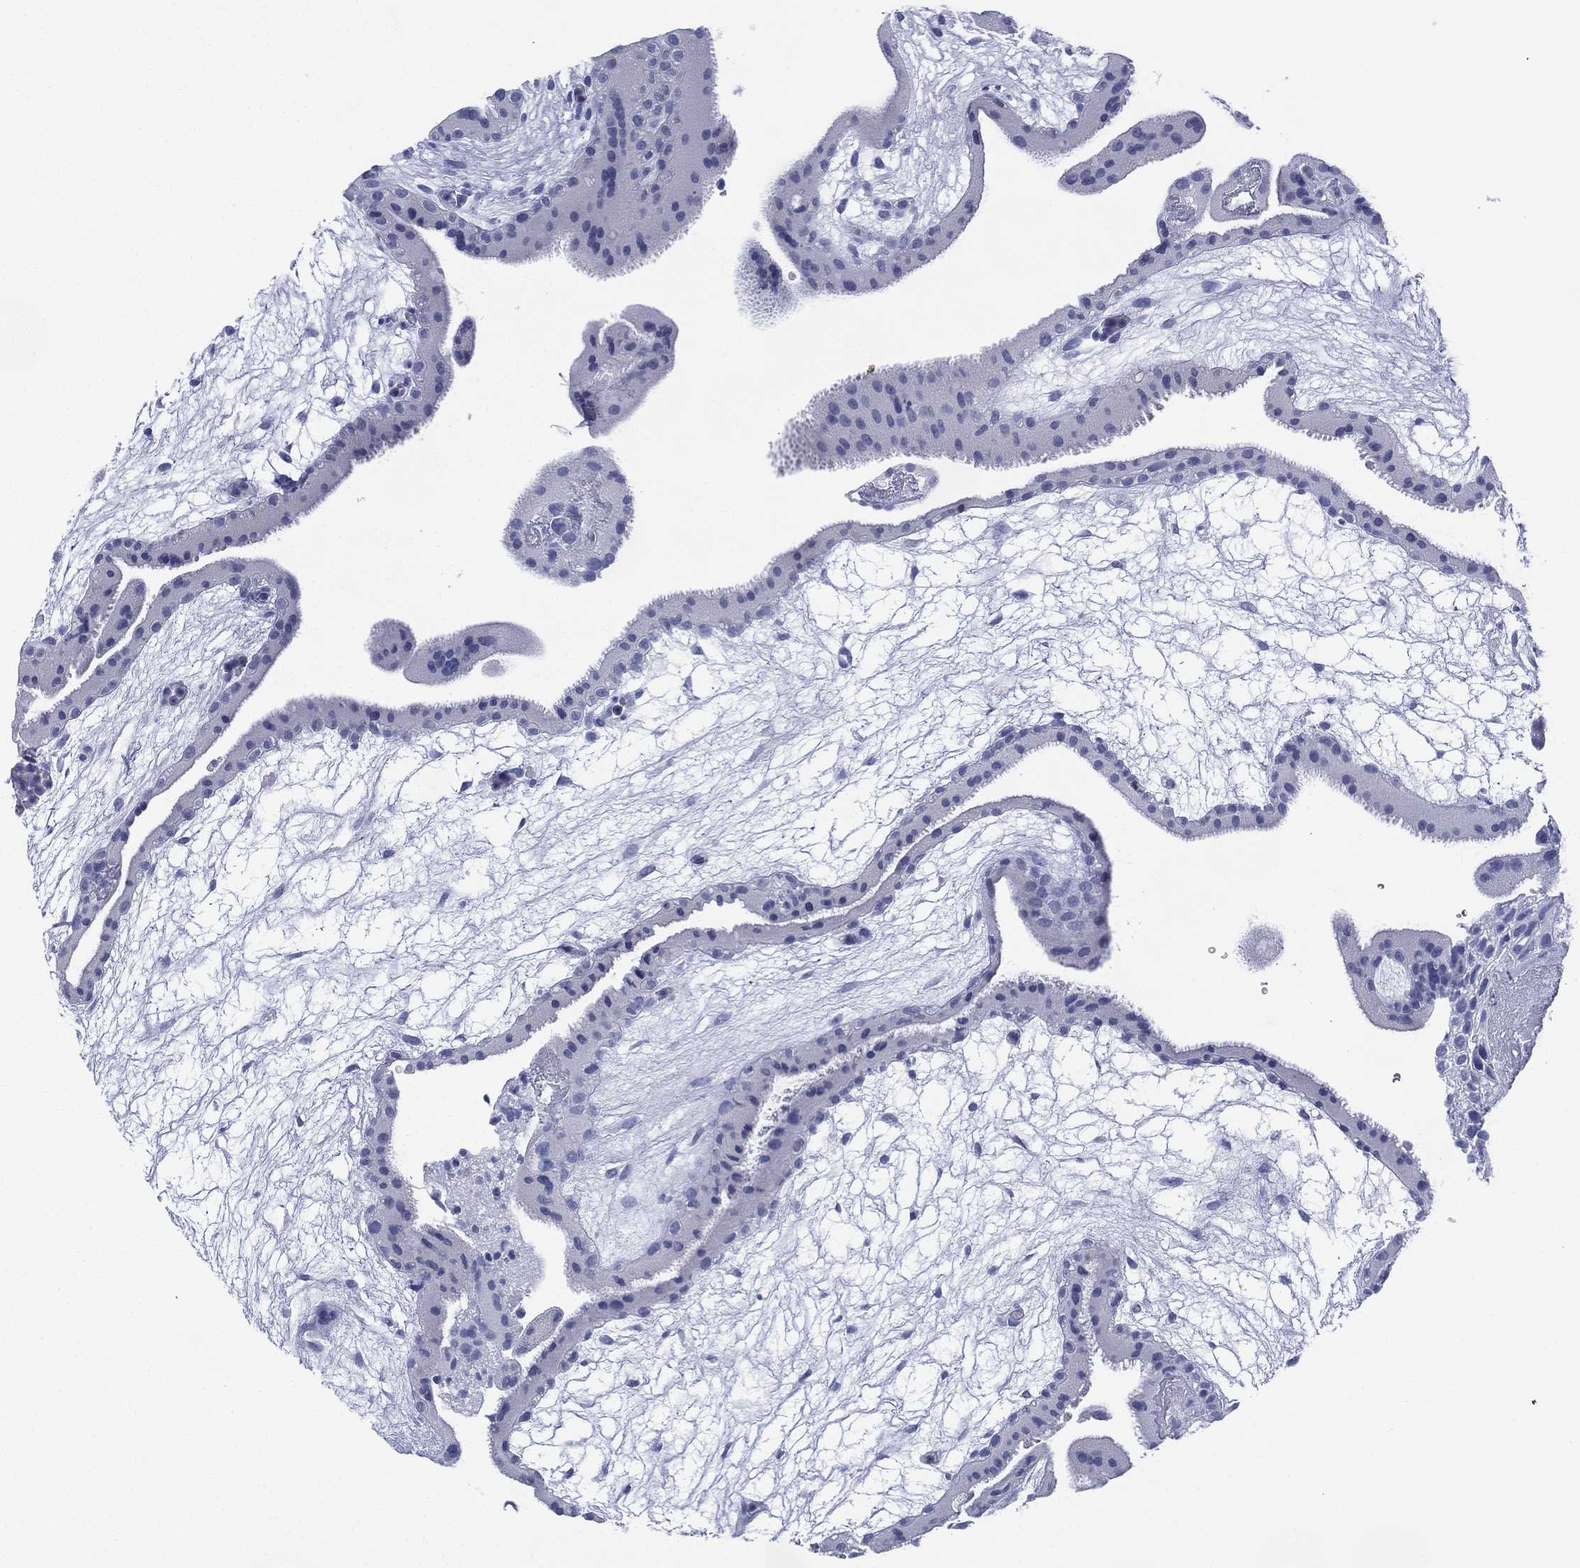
{"staining": {"intensity": "negative", "quantity": "none", "location": "none"}, "tissue": "placenta", "cell_type": "Decidual cells", "image_type": "normal", "snomed": [{"axis": "morphology", "description": "Normal tissue, NOS"}, {"axis": "topography", "description": "Placenta"}], "caption": "A high-resolution micrograph shows IHC staining of normal placenta, which shows no significant expression in decidual cells. (Stains: DAB immunohistochemistry with hematoxylin counter stain, Microscopy: brightfield microscopy at high magnification).", "gene": "DSG1", "patient": {"sex": "female", "age": 19}}